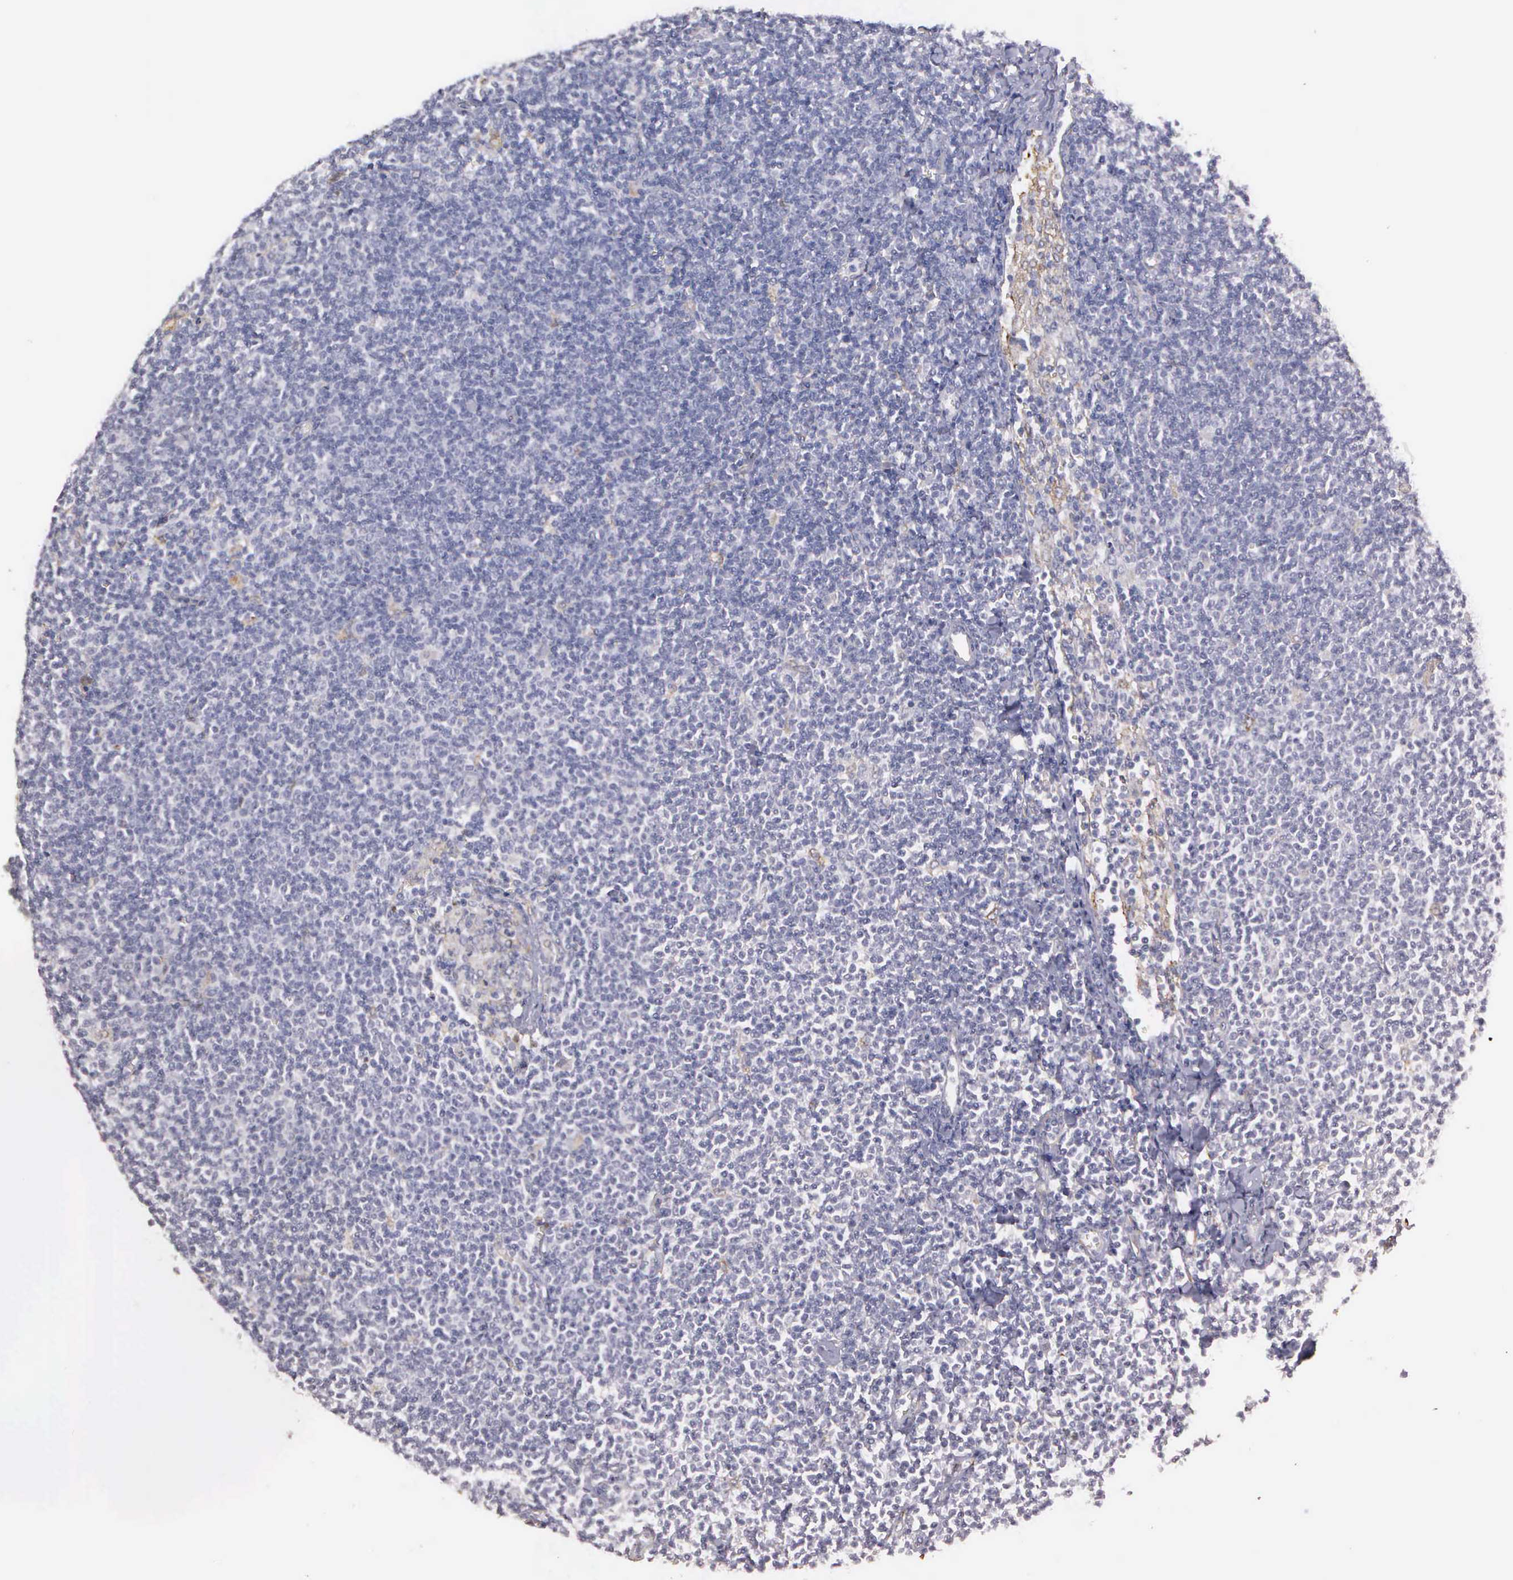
{"staining": {"intensity": "negative", "quantity": "none", "location": "none"}, "tissue": "lymphoma", "cell_type": "Tumor cells", "image_type": "cancer", "snomed": [{"axis": "morphology", "description": "Malignant lymphoma, non-Hodgkin's type, Low grade"}, {"axis": "topography", "description": "Lymph node"}], "caption": "This is an immunohistochemistry (IHC) micrograph of human lymphoma. There is no staining in tumor cells.", "gene": "LIN52", "patient": {"sex": "male", "age": 65}}